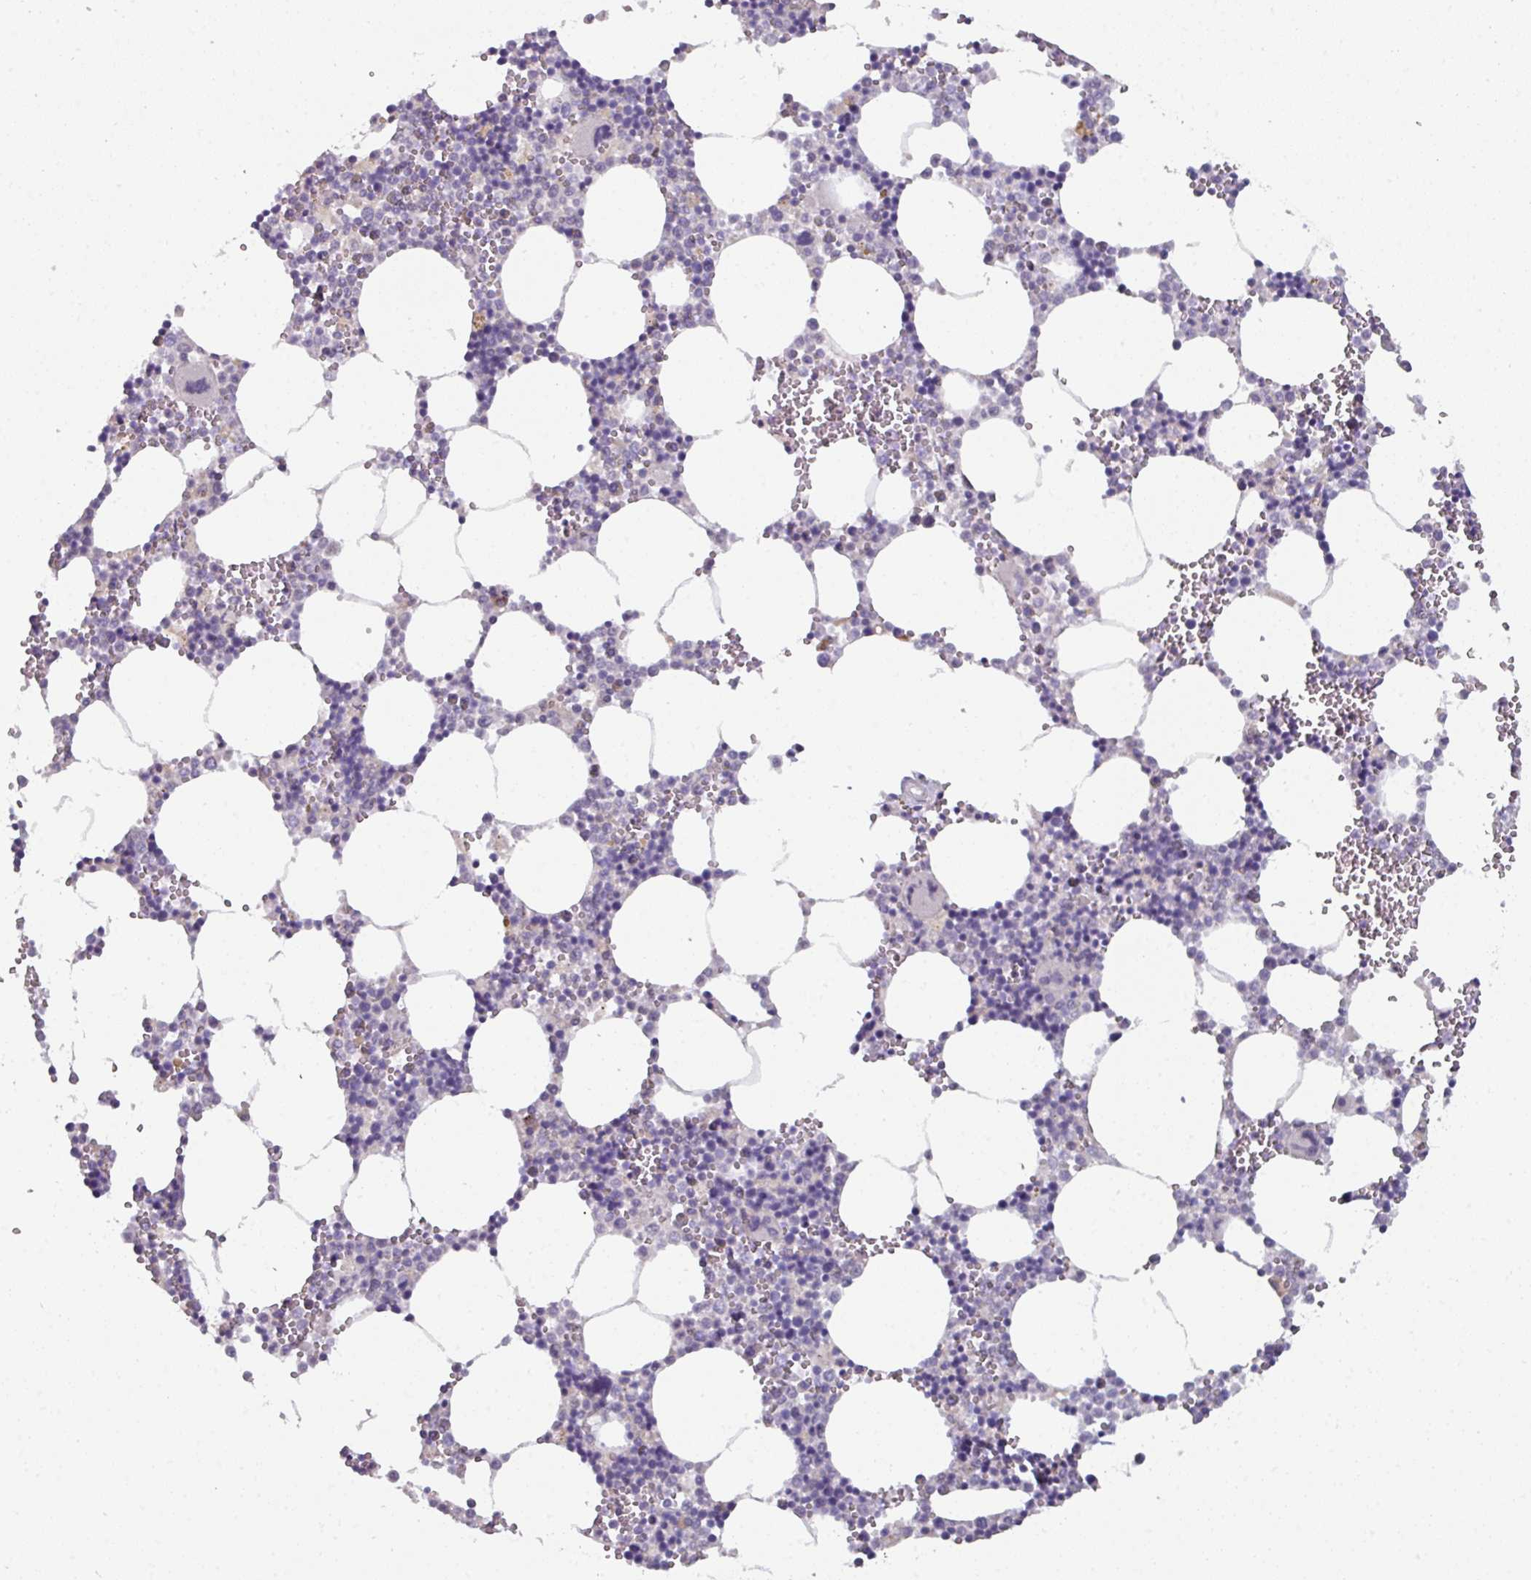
{"staining": {"intensity": "negative", "quantity": "none", "location": "none"}, "tissue": "bone marrow", "cell_type": "Hematopoietic cells", "image_type": "normal", "snomed": [{"axis": "morphology", "description": "Normal tissue, NOS"}, {"axis": "topography", "description": "Bone marrow"}], "caption": "Immunohistochemistry (IHC) of unremarkable bone marrow reveals no staining in hematopoietic cells.", "gene": "SWSAP1", "patient": {"sex": "male", "age": 54}}